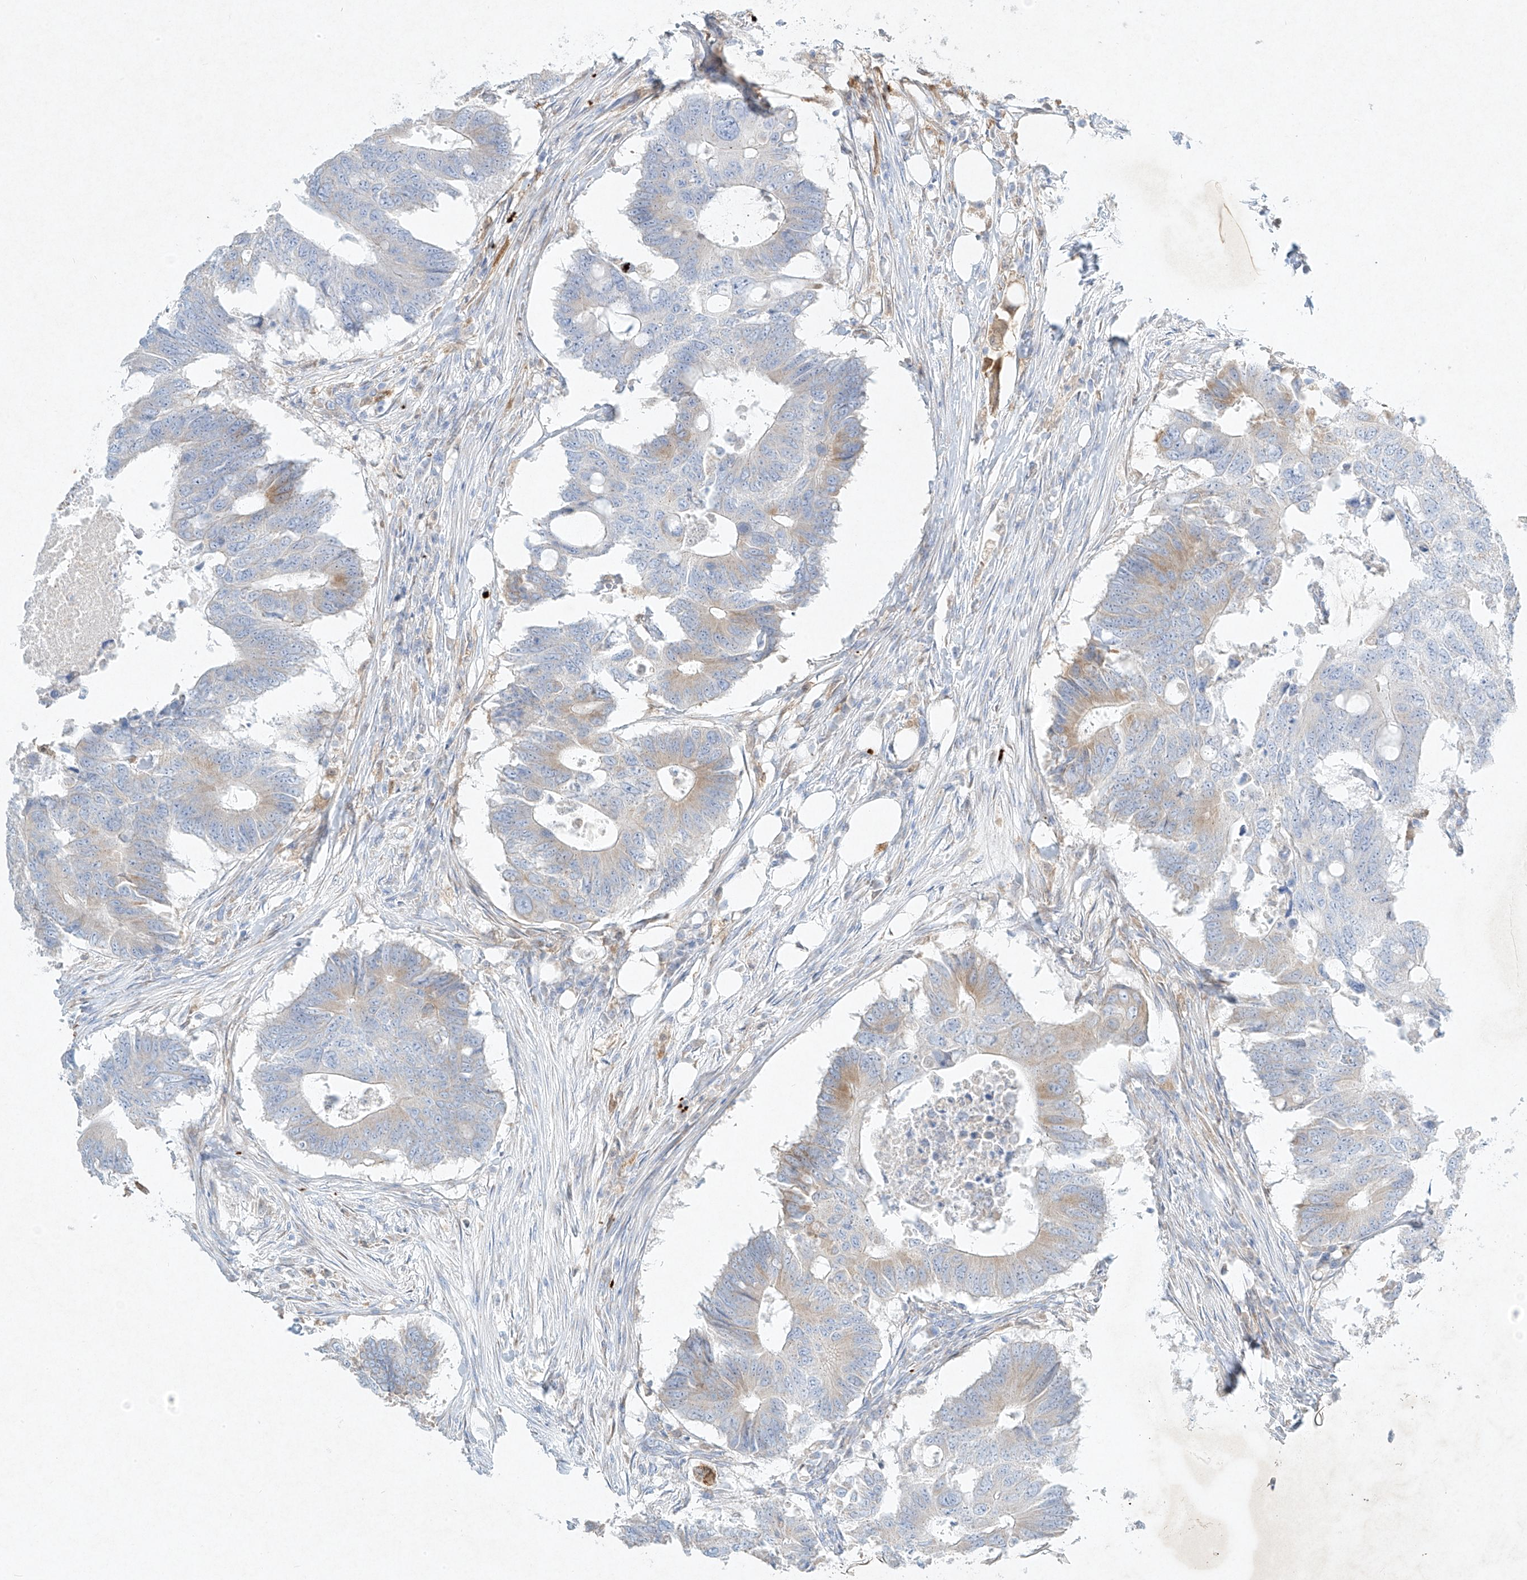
{"staining": {"intensity": "weak", "quantity": "<25%", "location": "cytoplasmic/membranous"}, "tissue": "colorectal cancer", "cell_type": "Tumor cells", "image_type": "cancer", "snomed": [{"axis": "morphology", "description": "Adenocarcinoma, NOS"}, {"axis": "topography", "description": "Colon"}], "caption": "Adenocarcinoma (colorectal) was stained to show a protein in brown. There is no significant staining in tumor cells.", "gene": "PLEK", "patient": {"sex": "male", "age": 71}}